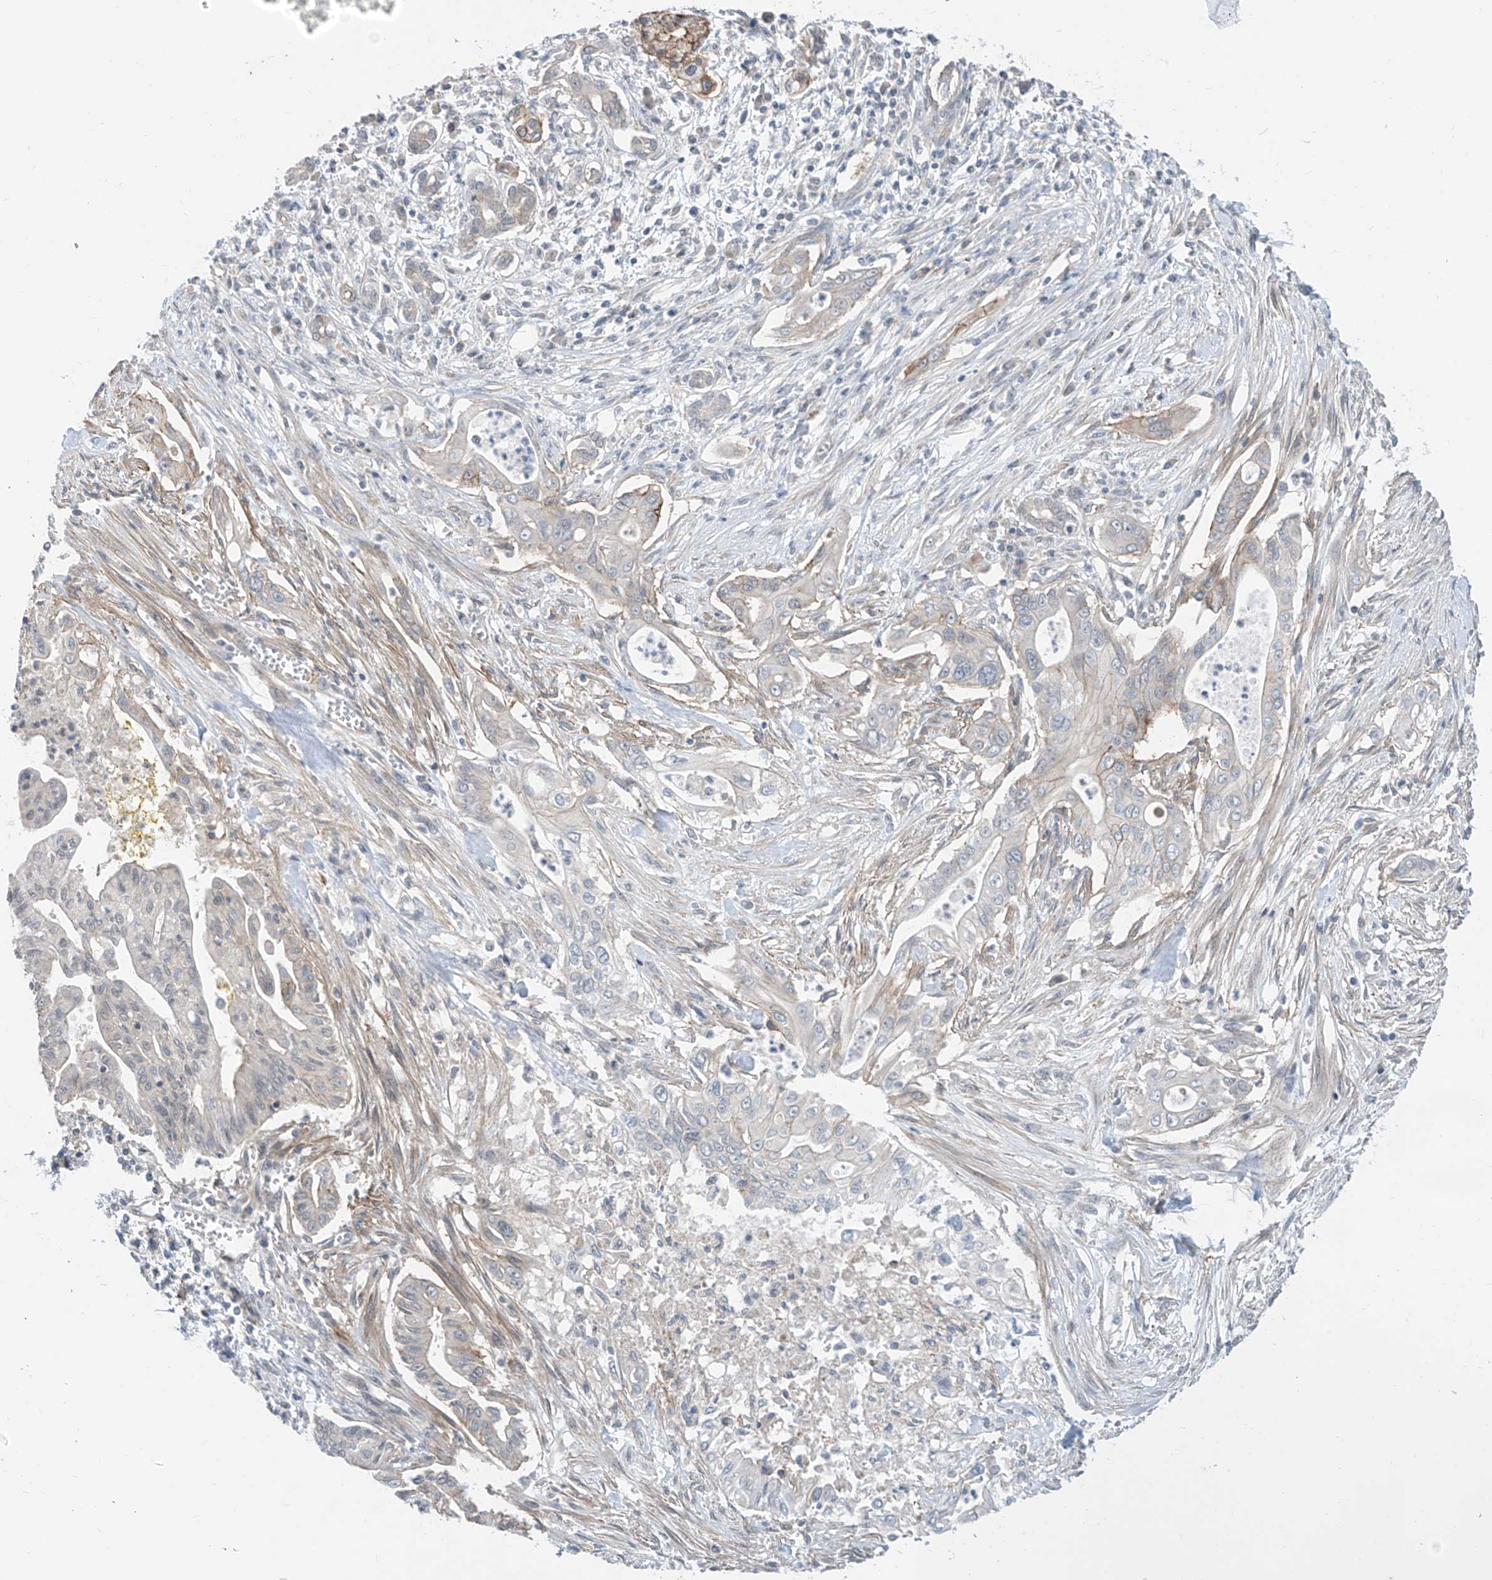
{"staining": {"intensity": "negative", "quantity": "none", "location": "none"}, "tissue": "pancreatic cancer", "cell_type": "Tumor cells", "image_type": "cancer", "snomed": [{"axis": "morphology", "description": "Adenocarcinoma, NOS"}, {"axis": "topography", "description": "Pancreas"}], "caption": "High power microscopy histopathology image of an immunohistochemistry (IHC) histopathology image of pancreatic cancer, revealing no significant staining in tumor cells. (Stains: DAB (3,3'-diaminobenzidine) immunohistochemistry (IHC) with hematoxylin counter stain, Microscopy: brightfield microscopy at high magnification).", "gene": "ABLIM2", "patient": {"sex": "male", "age": 58}}